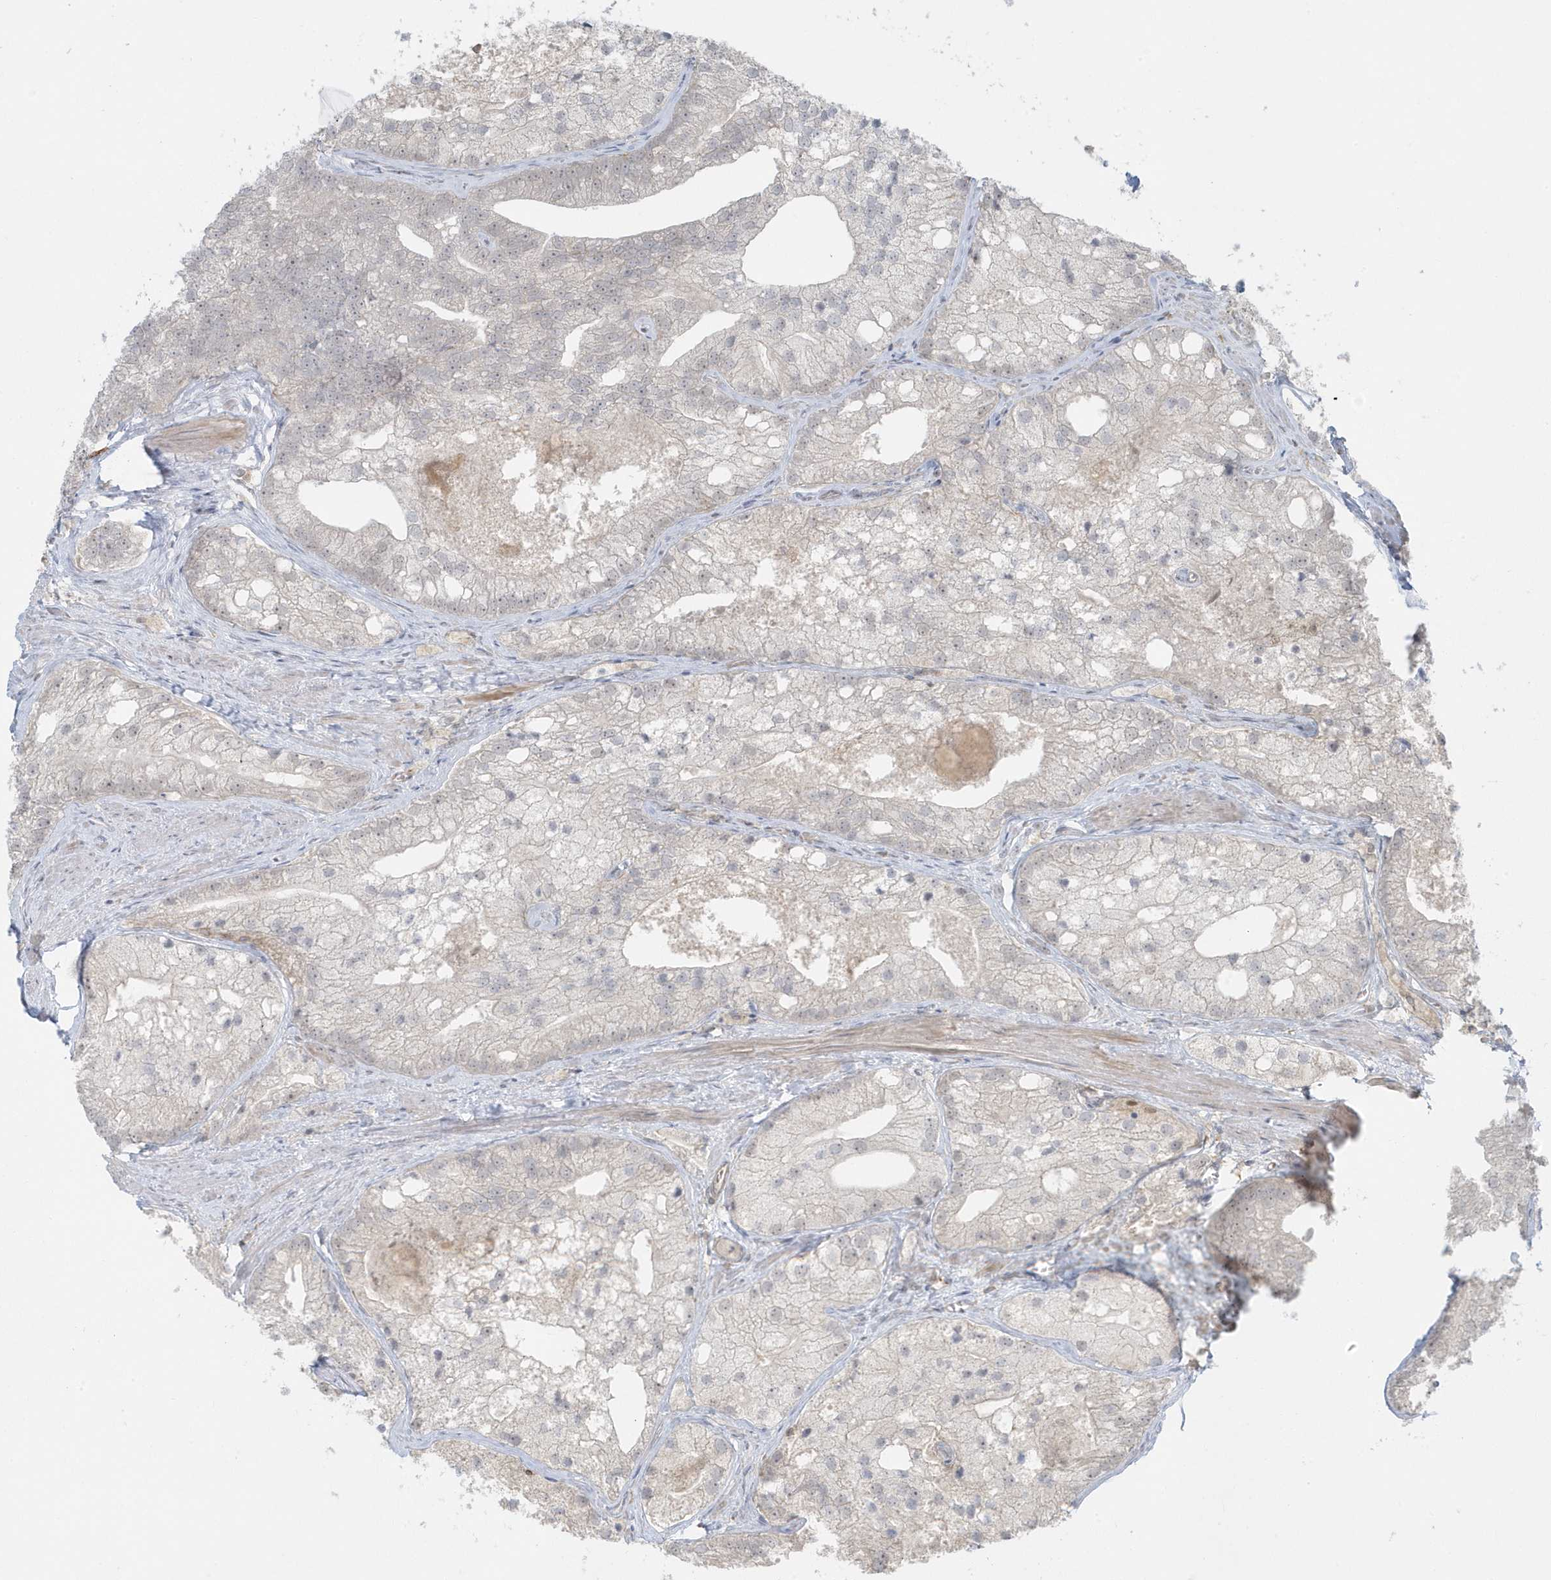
{"staining": {"intensity": "weak", "quantity": "25%-75%", "location": "nuclear"}, "tissue": "prostate cancer", "cell_type": "Tumor cells", "image_type": "cancer", "snomed": [{"axis": "morphology", "description": "Adenocarcinoma, Low grade"}, {"axis": "topography", "description": "Prostate"}], "caption": "Protein staining by IHC exhibits weak nuclear expression in approximately 25%-75% of tumor cells in prostate cancer. (Stains: DAB (3,3'-diaminobenzidine) in brown, nuclei in blue, Microscopy: brightfield microscopy at high magnification).", "gene": "ZBTB8A", "patient": {"sex": "male", "age": 69}}